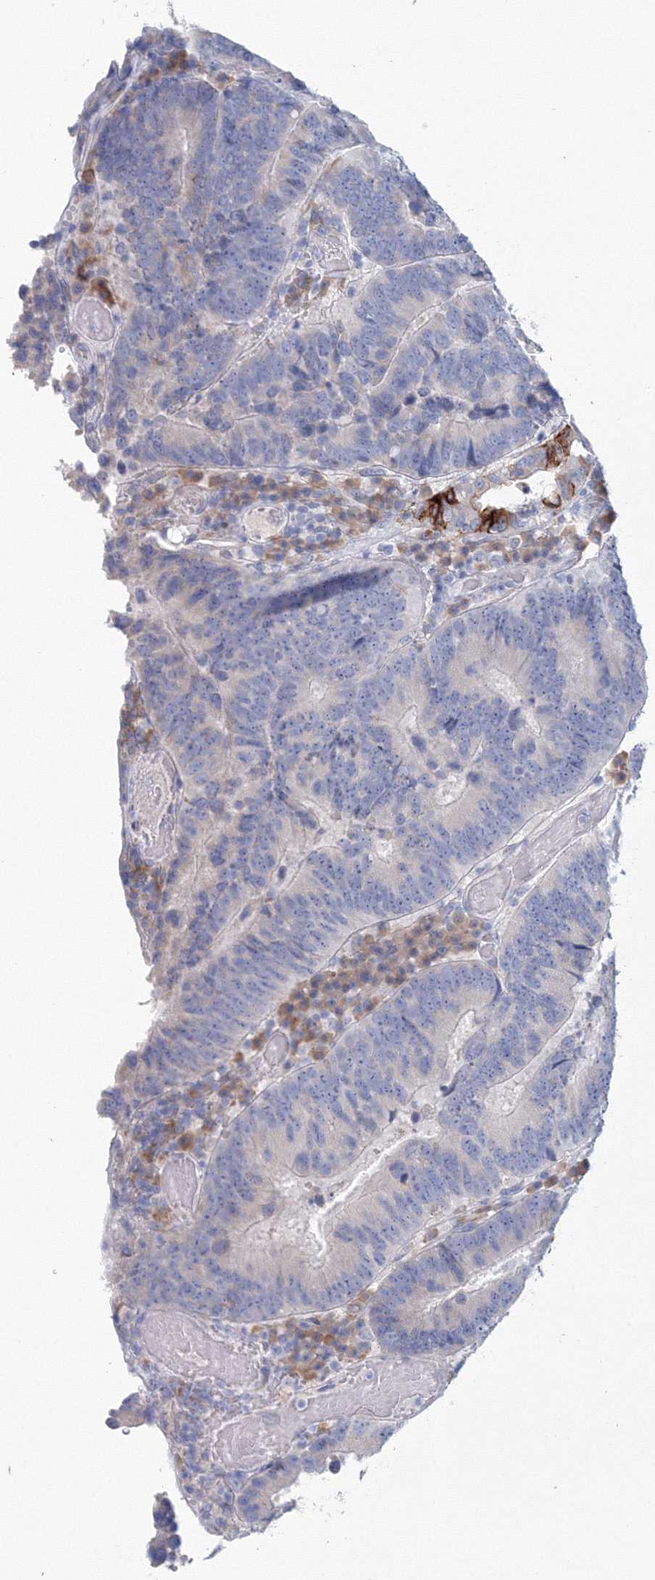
{"staining": {"intensity": "negative", "quantity": "none", "location": "none"}, "tissue": "colorectal cancer", "cell_type": "Tumor cells", "image_type": "cancer", "snomed": [{"axis": "morphology", "description": "Adenocarcinoma, NOS"}, {"axis": "topography", "description": "Colon"}], "caption": "Tumor cells show no significant protein expression in adenocarcinoma (colorectal).", "gene": "VSIG1", "patient": {"sex": "female", "age": 78}}